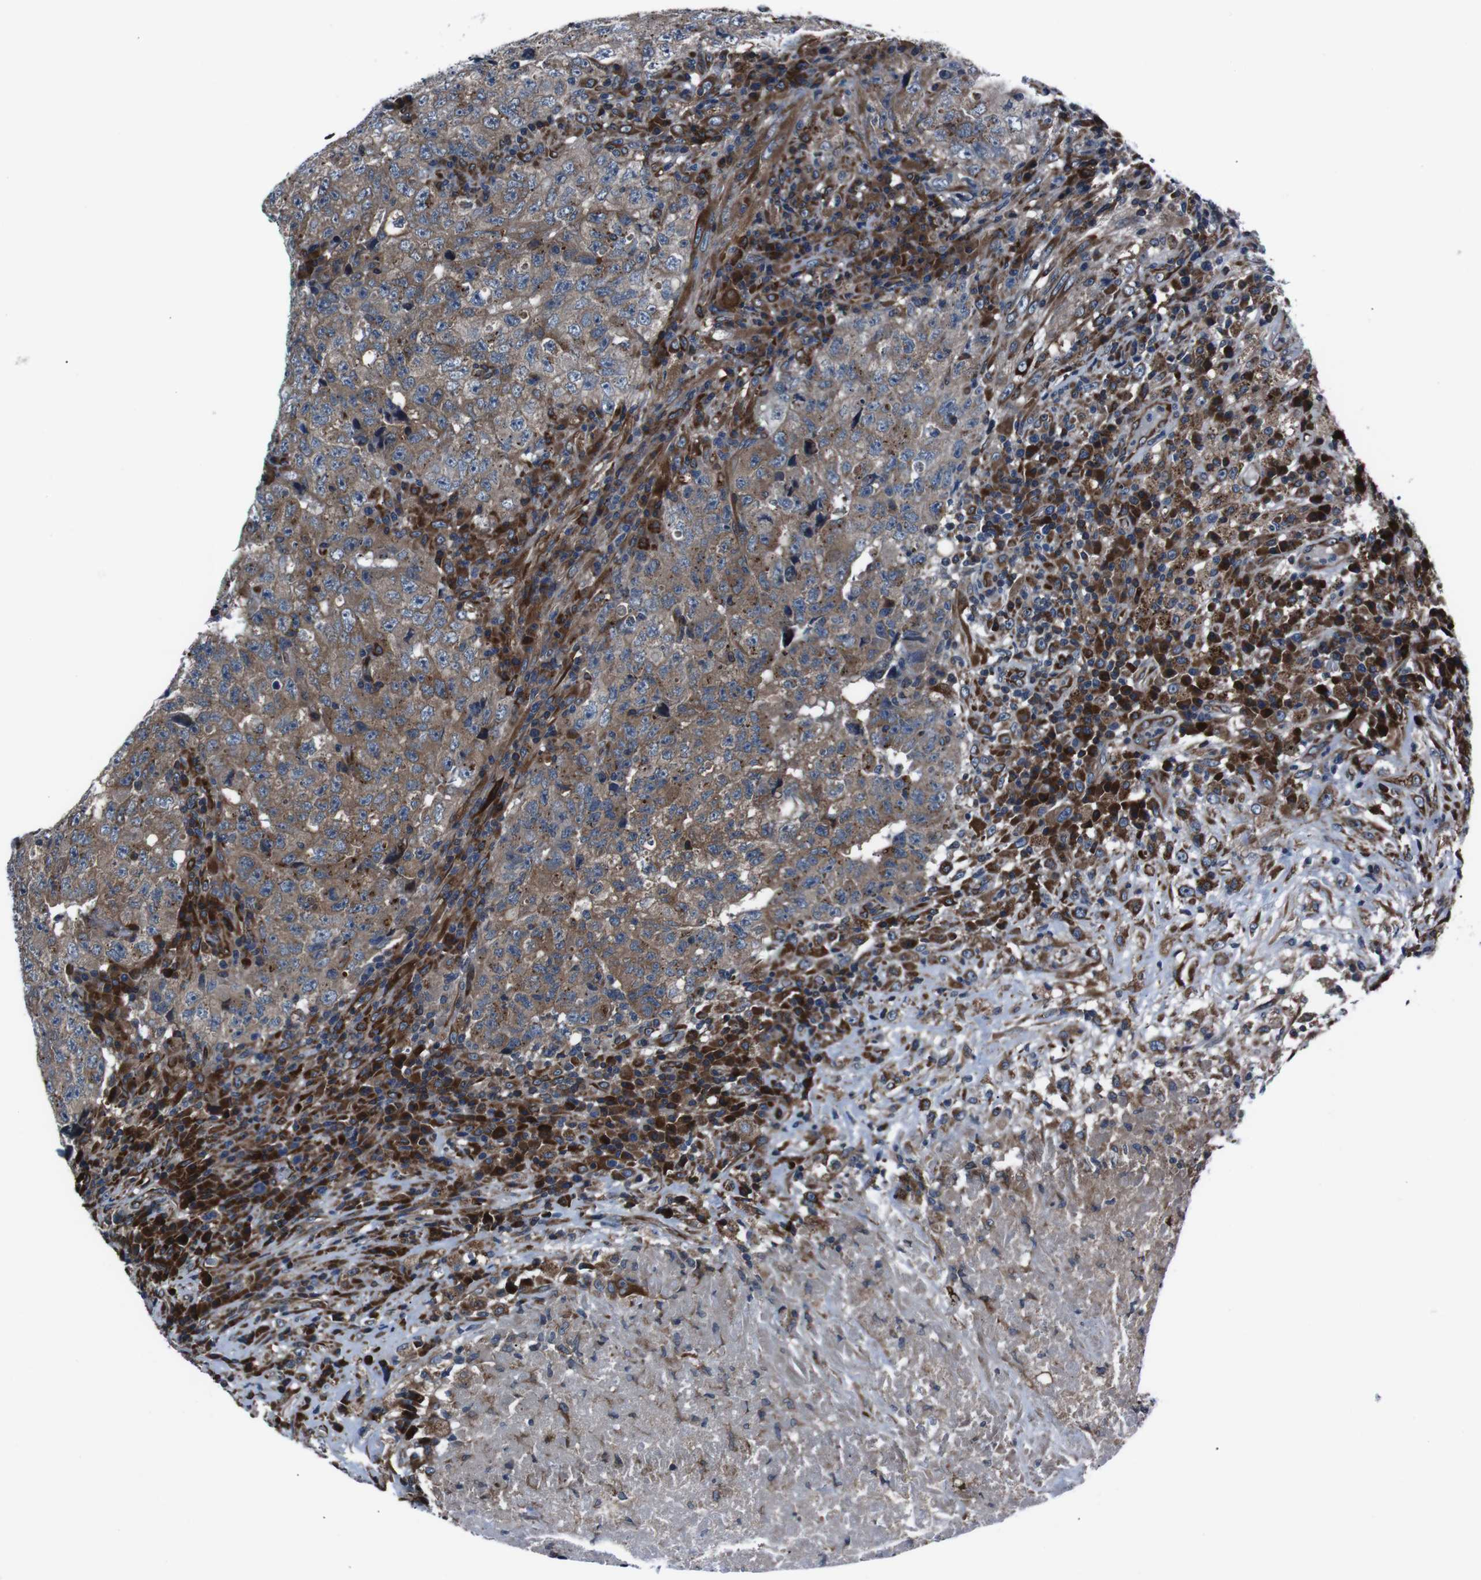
{"staining": {"intensity": "moderate", "quantity": ">75%", "location": "cytoplasmic/membranous"}, "tissue": "testis cancer", "cell_type": "Tumor cells", "image_type": "cancer", "snomed": [{"axis": "morphology", "description": "Necrosis, NOS"}, {"axis": "morphology", "description": "Carcinoma, Embryonal, NOS"}, {"axis": "topography", "description": "Testis"}], "caption": "Embryonal carcinoma (testis) tissue exhibits moderate cytoplasmic/membranous staining in about >75% of tumor cells The staining is performed using DAB brown chromogen to label protein expression. The nuclei are counter-stained blue using hematoxylin.", "gene": "EIF4A2", "patient": {"sex": "male", "age": 19}}